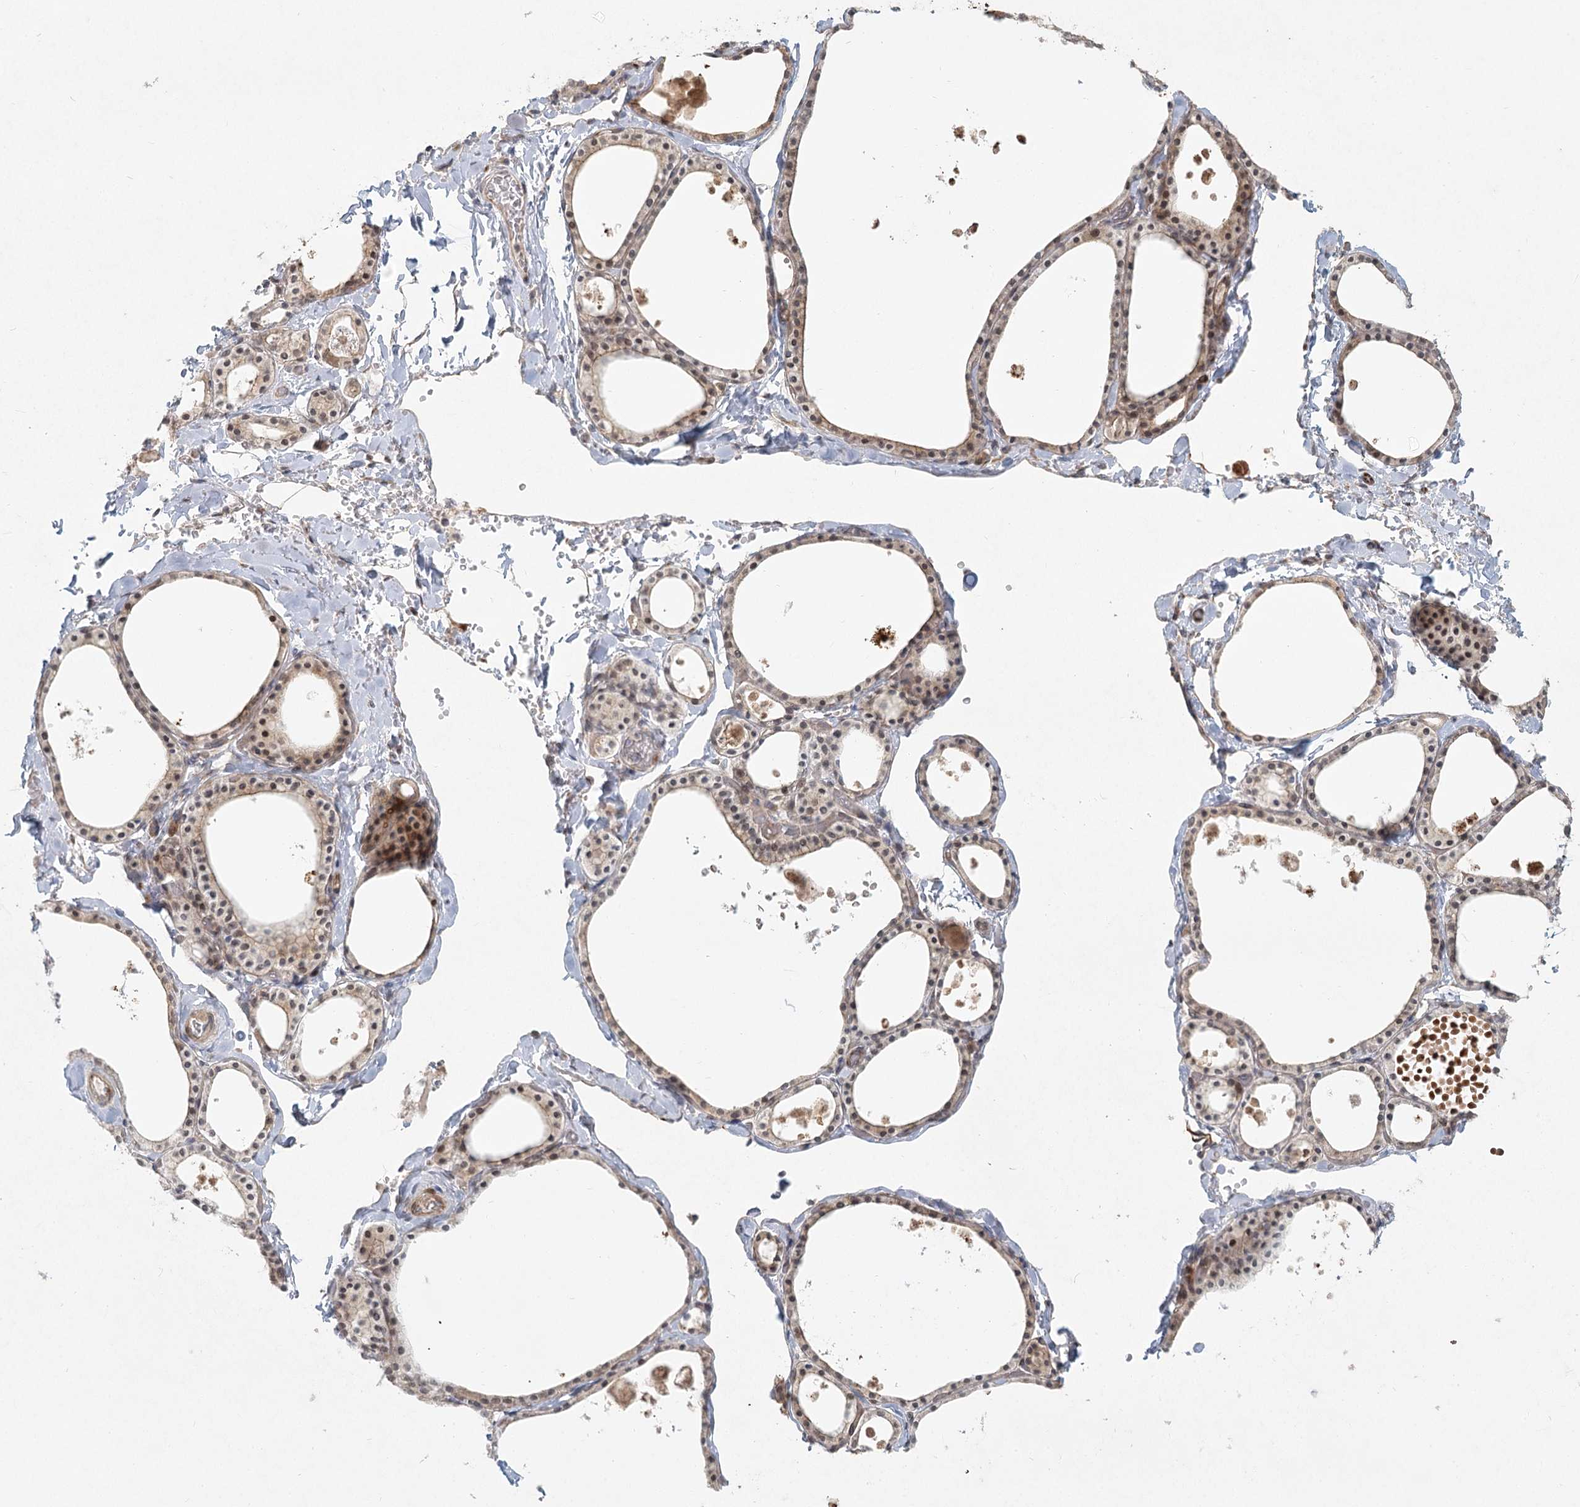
{"staining": {"intensity": "moderate", "quantity": "25%-75%", "location": "cytoplasmic/membranous,nuclear"}, "tissue": "thyroid gland", "cell_type": "Glandular cells", "image_type": "normal", "snomed": [{"axis": "morphology", "description": "Normal tissue, NOS"}, {"axis": "topography", "description": "Thyroid gland"}], "caption": "IHC image of unremarkable thyroid gland stained for a protein (brown), which exhibits medium levels of moderate cytoplasmic/membranous,nuclear expression in about 25%-75% of glandular cells.", "gene": "LRP2BP", "patient": {"sex": "male", "age": 56}}